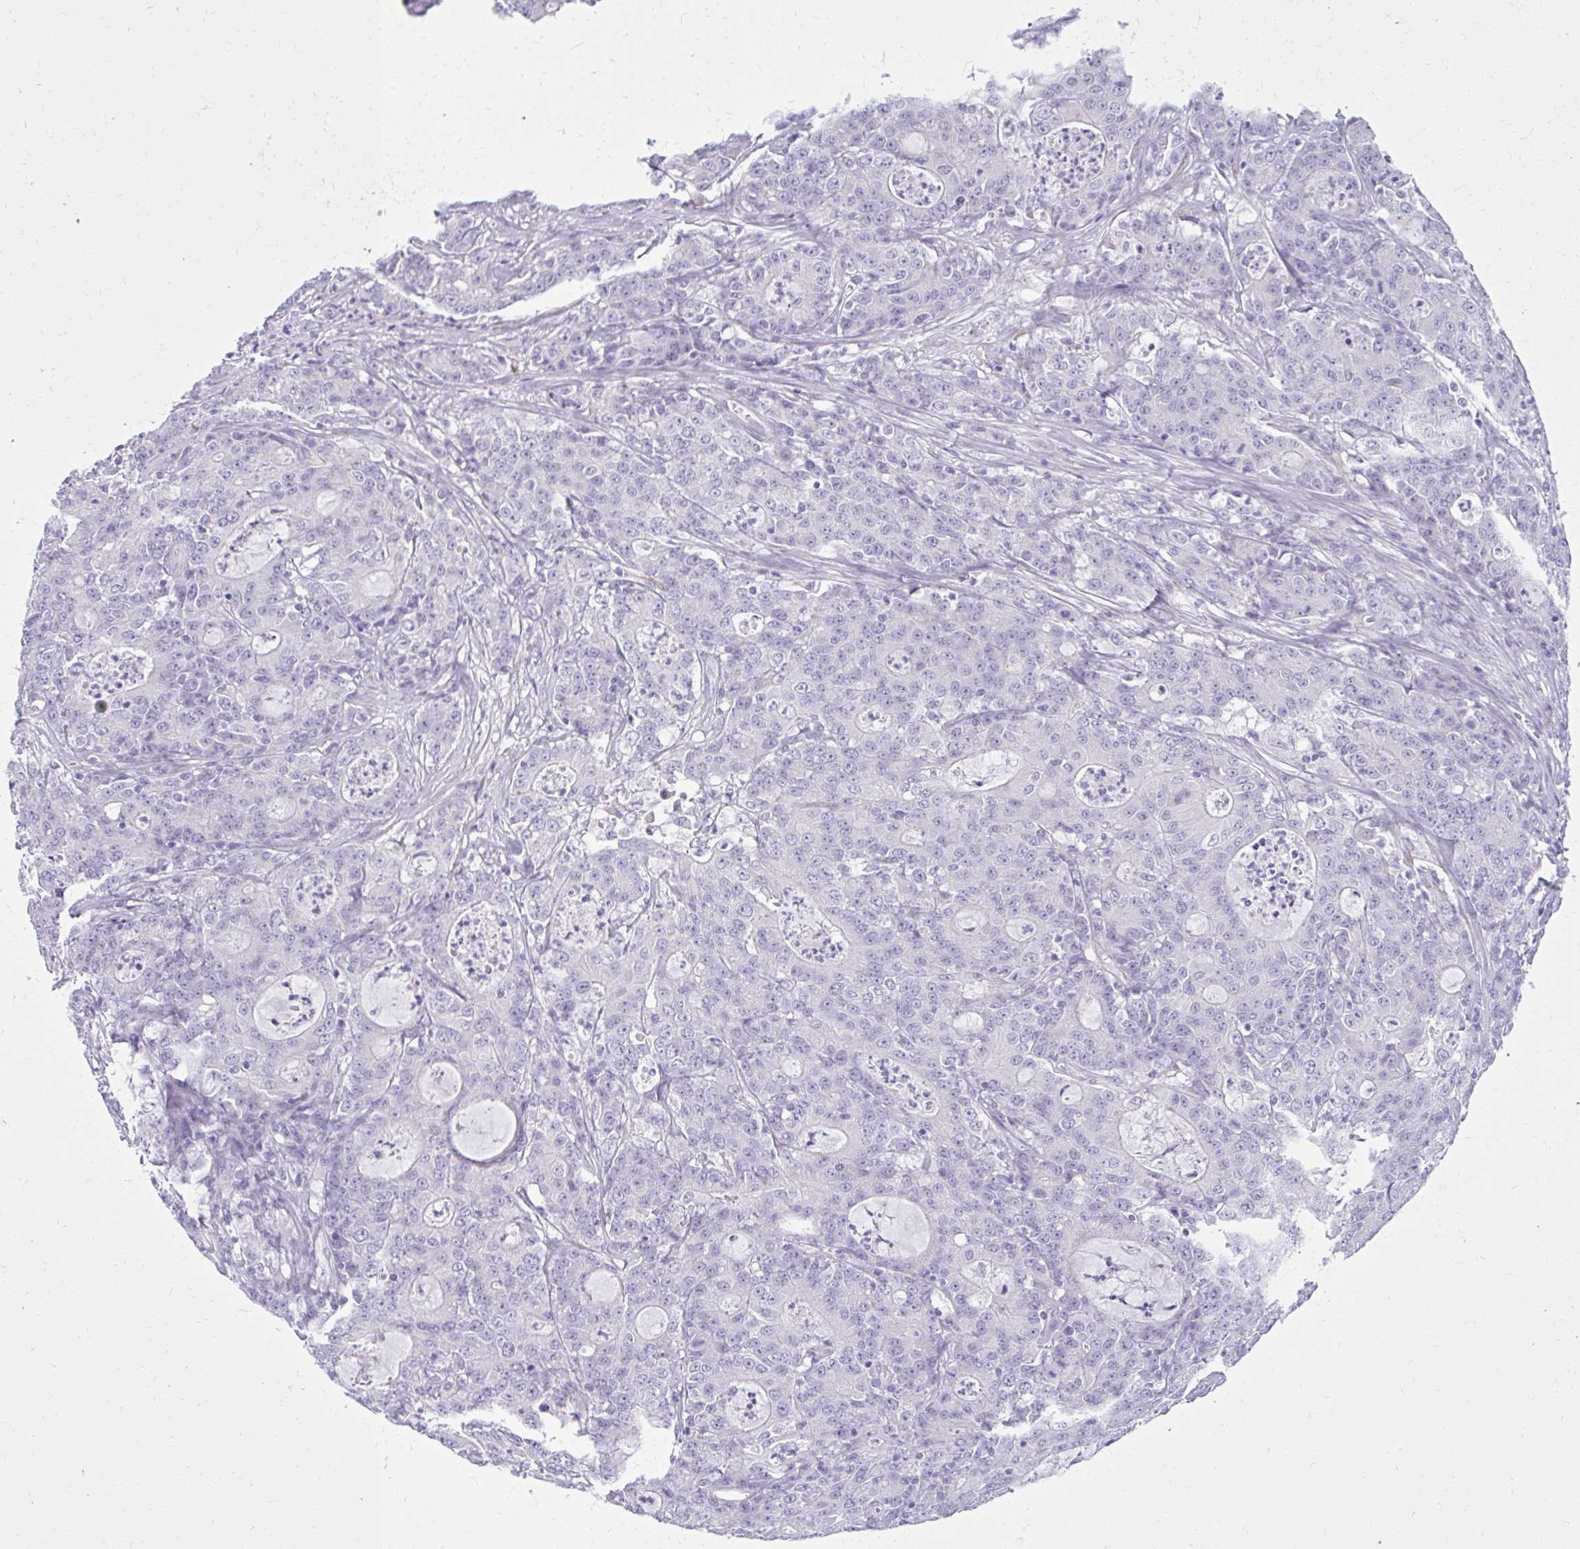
{"staining": {"intensity": "negative", "quantity": "none", "location": "none"}, "tissue": "colorectal cancer", "cell_type": "Tumor cells", "image_type": "cancer", "snomed": [{"axis": "morphology", "description": "Adenocarcinoma, NOS"}, {"axis": "topography", "description": "Colon"}], "caption": "The photomicrograph demonstrates no staining of tumor cells in adenocarcinoma (colorectal). (DAB immunohistochemistry, high magnification).", "gene": "PRAP1", "patient": {"sex": "male", "age": 83}}